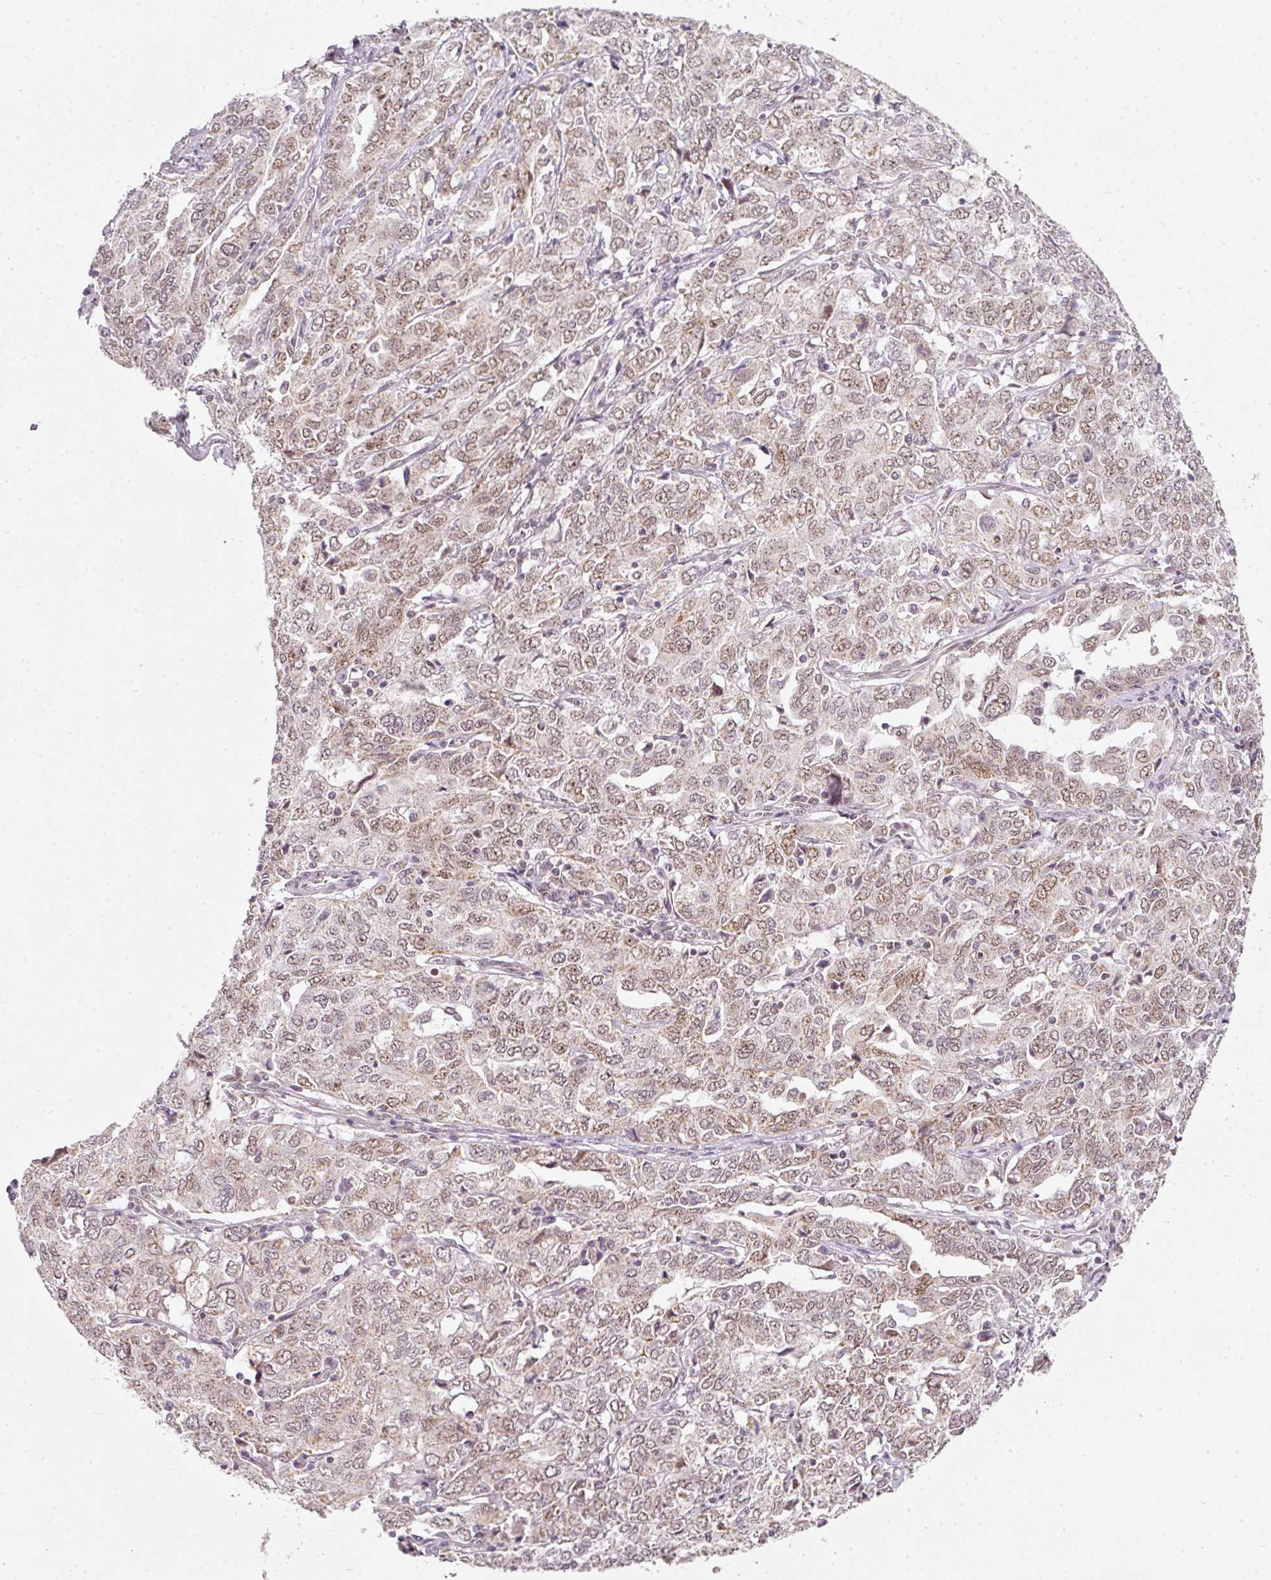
{"staining": {"intensity": "weak", "quantity": "25%-75%", "location": "nuclear"}, "tissue": "ovarian cancer", "cell_type": "Tumor cells", "image_type": "cancer", "snomed": [{"axis": "morphology", "description": "Carcinoma, endometroid"}, {"axis": "topography", "description": "Ovary"}], "caption": "Immunohistochemical staining of endometroid carcinoma (ovarian) reveals weak nuclear protein expression in about 25%-75% of tumor cells. The staining is performed using DAB brown chromogen to label protein expression. The nuclei are counter-stained blue using hematoxylin.", "gene": "FSTL3", "patient": {"sex": "female", "age": 62}}